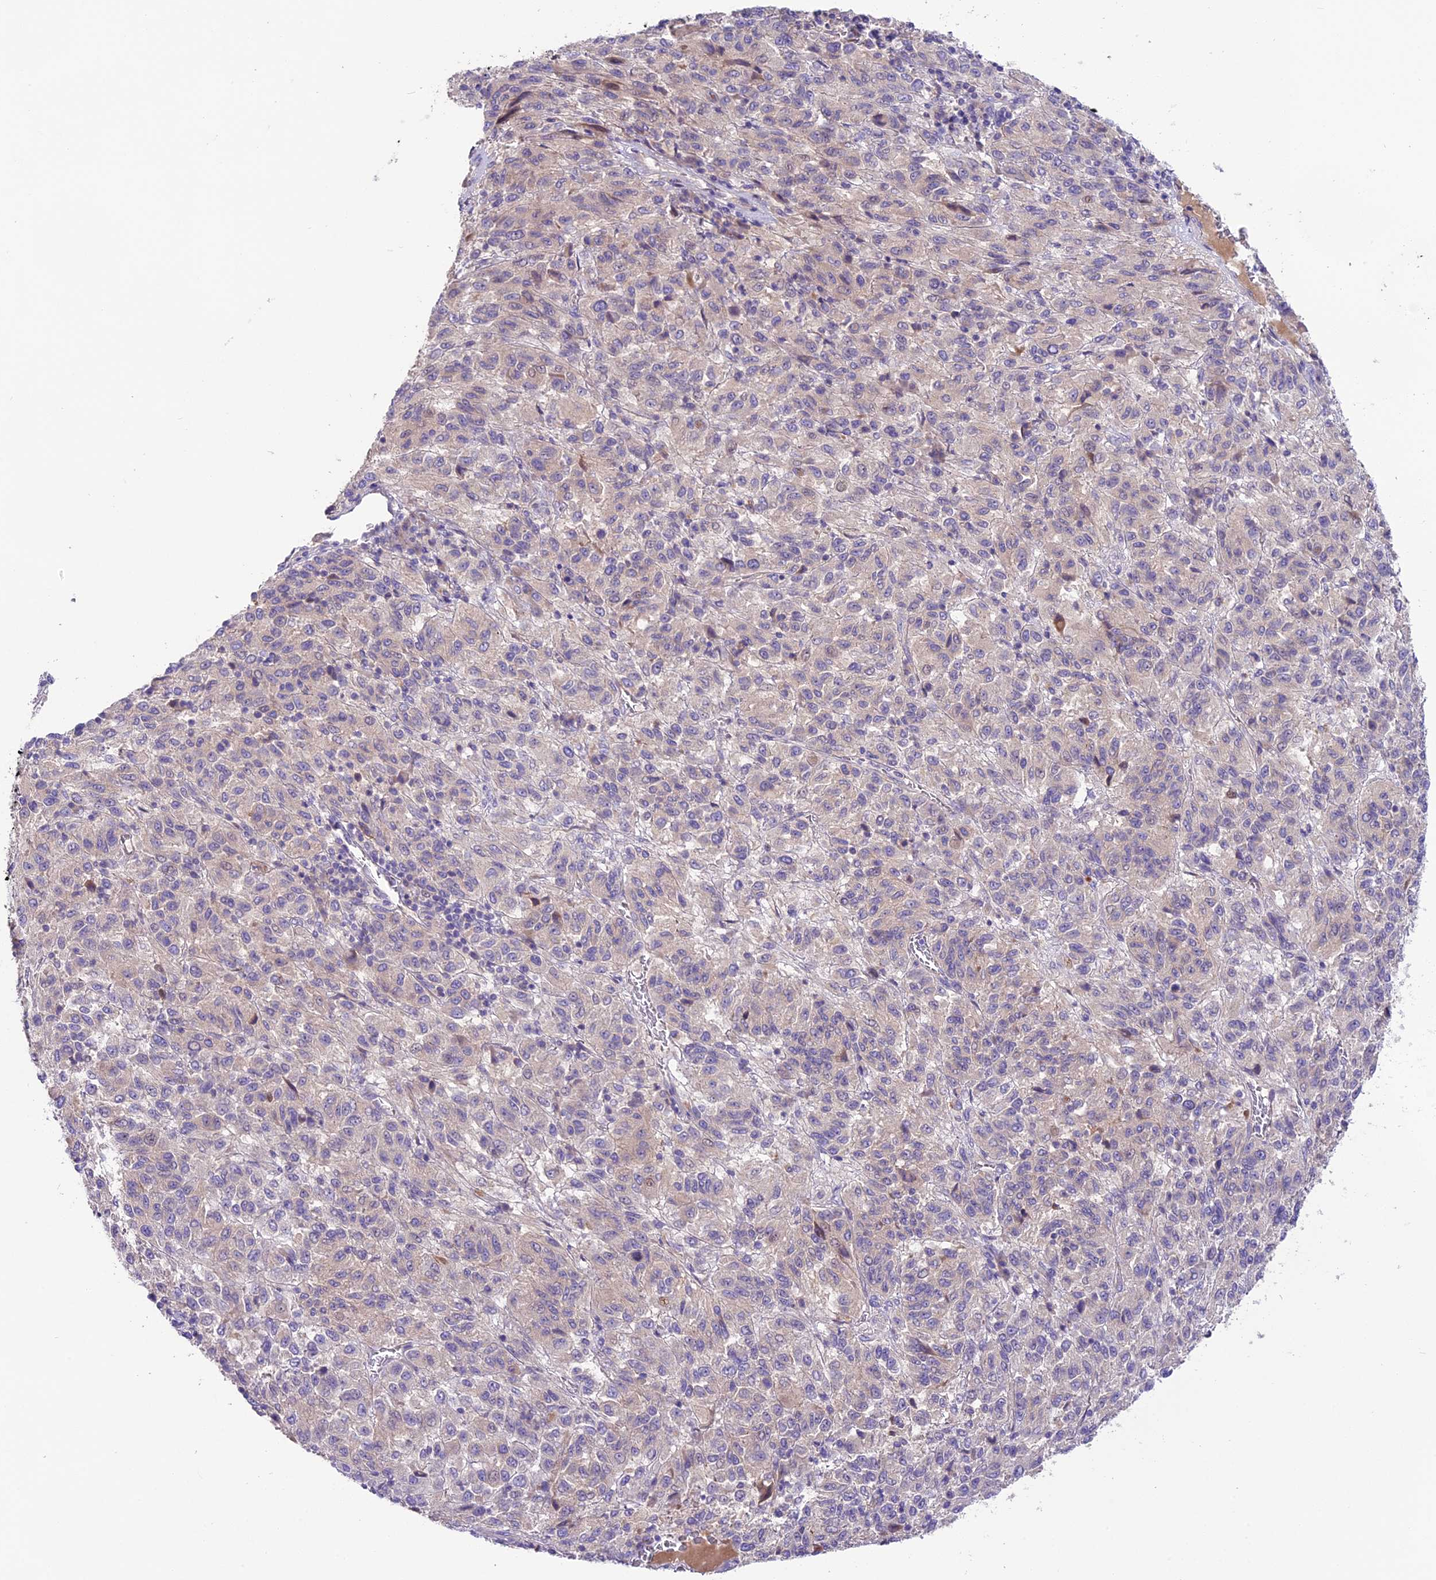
{"staining": {"intensity": "weak", "quantity": "<25%", "location": "cytoplasmic/membranous"}, "tissue": "melanoma", "cell_type": "Tumor cells", "image_type": "cancer", "snomed": [{"axis": "morphology", "description": "Malignant melanoma, Metastatic site"}, {"axis": "topography", "description": "Lung"}], "caption": "Immunohistochemistry image of neoplastic tissue: human malignant melanoma (metastatic site) stained with DAB (3,3'-diaminobenzidine) exhibits no significant protein staining in tumor cells.", "gene": "CD99L2", "patient": {"sex": "male", "age": 64}}